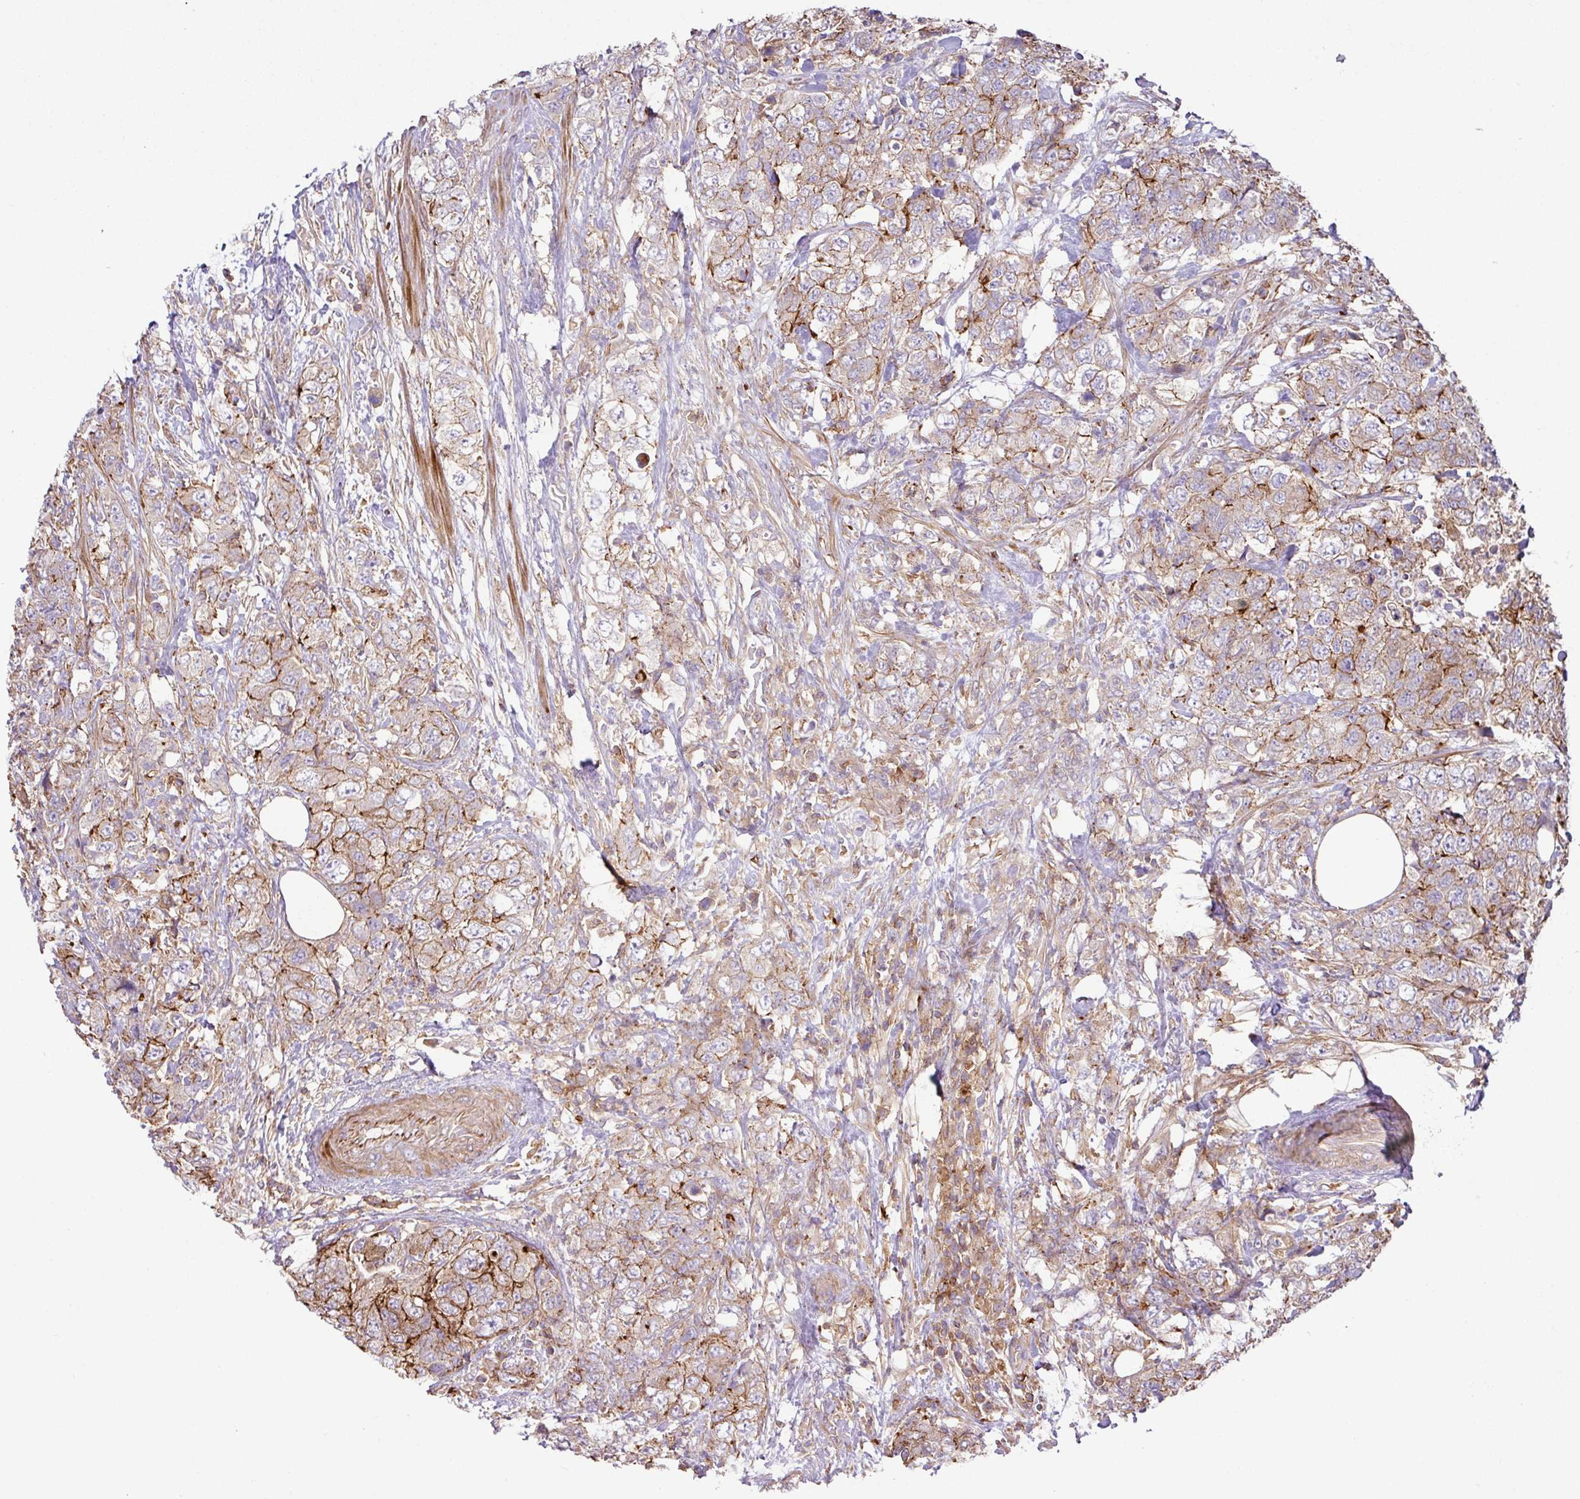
{"staining": {"intensity": "moderate", "quantity": "<25%", "location": "cytoplasmic/membranous"}, "tissue": "urothelial cancer", "cell_type": "Tumor cells", "image_type": "cancer", "snomed": [{"axis": "morphology", "description": "Urothelial carcinoma, High grade"}, {"axis": "topography", "description": "Urinary bladder"}], "caption": "Urothelial cancer was stained to show a protein in brown. There is low levels of moderate cytoplasmic/membranous expression in approximately <25% of tumor cells.", "gene": "RIC1", "patient": {"sex": "female", "age": 78}}